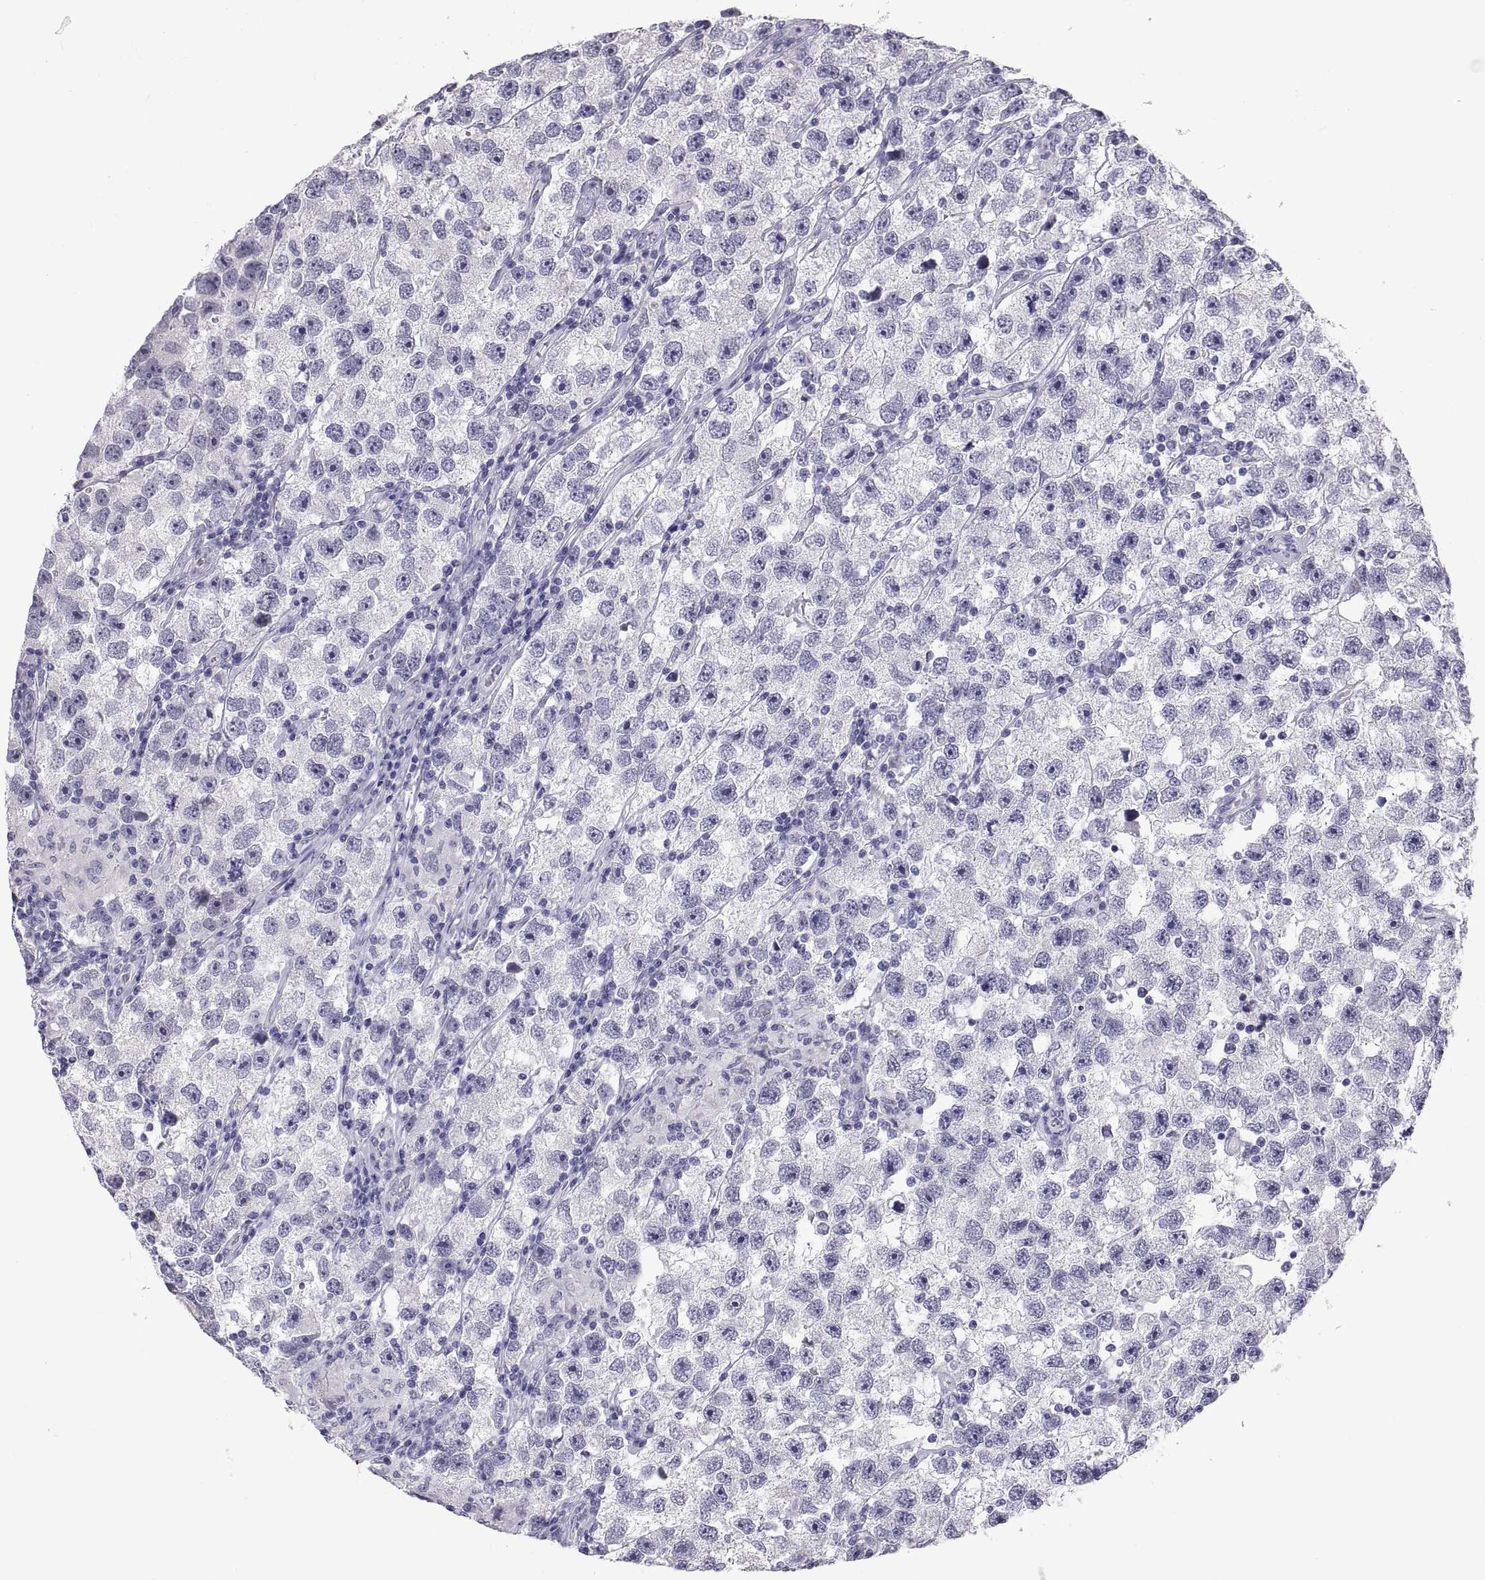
{"staining": {"intensity": "negative", "quantity": "none", "location": "none"}, "tissue": "testis cancer", "cell_type": "Tumor cells", "image_type": "cancer", "snomed": [{"axis": "morphology", "description": "Seminoma, NOS"}, {"axis": "topography", "description": "Testis"}], "caption": "DAB (3,3'-diaminobenzidine) immunohistochemical staining of human testis cancer (seminoma) exhibits no significant expression in tumor cells.", "gene": "FAM170A", "patient": {"sex": "male", "age": 26}}